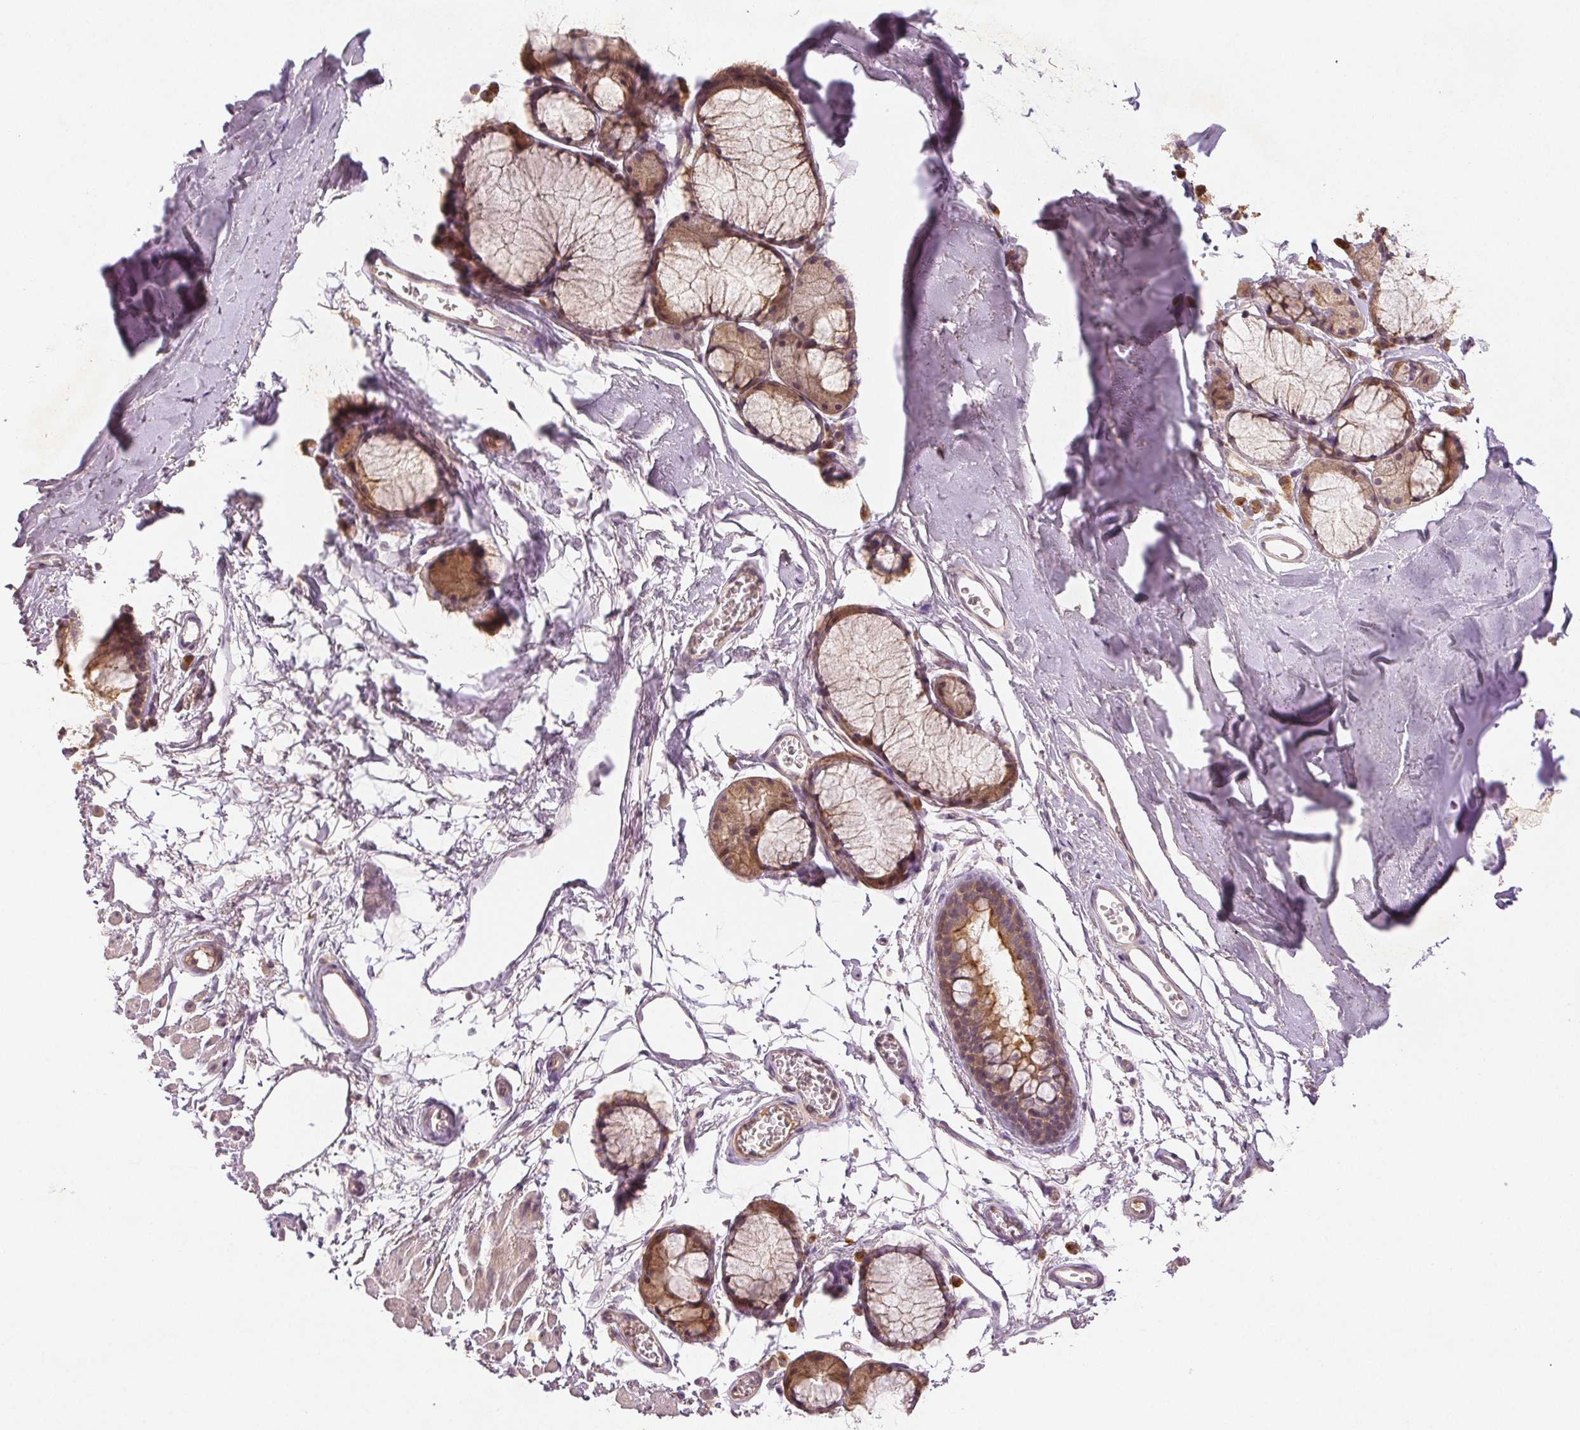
{"staining": {"intensity": "weak", "quantity": "<25%", "location": "cytoplasmic/membranous"}, "tissue": "soft tissue", "cell_type": "Chondrocytes", "image_type": "normal", "snomed": [{"axis": "morphology", "description": "Normal tissue, NOS"}, {"axis": "topography", "description": "Cartilage tissue"}, {"axis": "topography", "description": "Bronchus"}], "caption": "This is a micrograph of IHC staining of normal soft tissue, which shows no positivity in chondrocytes. (Stains: DAB (3,3'-diaminobenzidine) immunohistochemistry (IHC) with hematoxylin counter stain, Microscopy: brightfield microscopy at high magnification).", "gene": "YIF1B", "patient": {"sex": "female", "age": 79}}